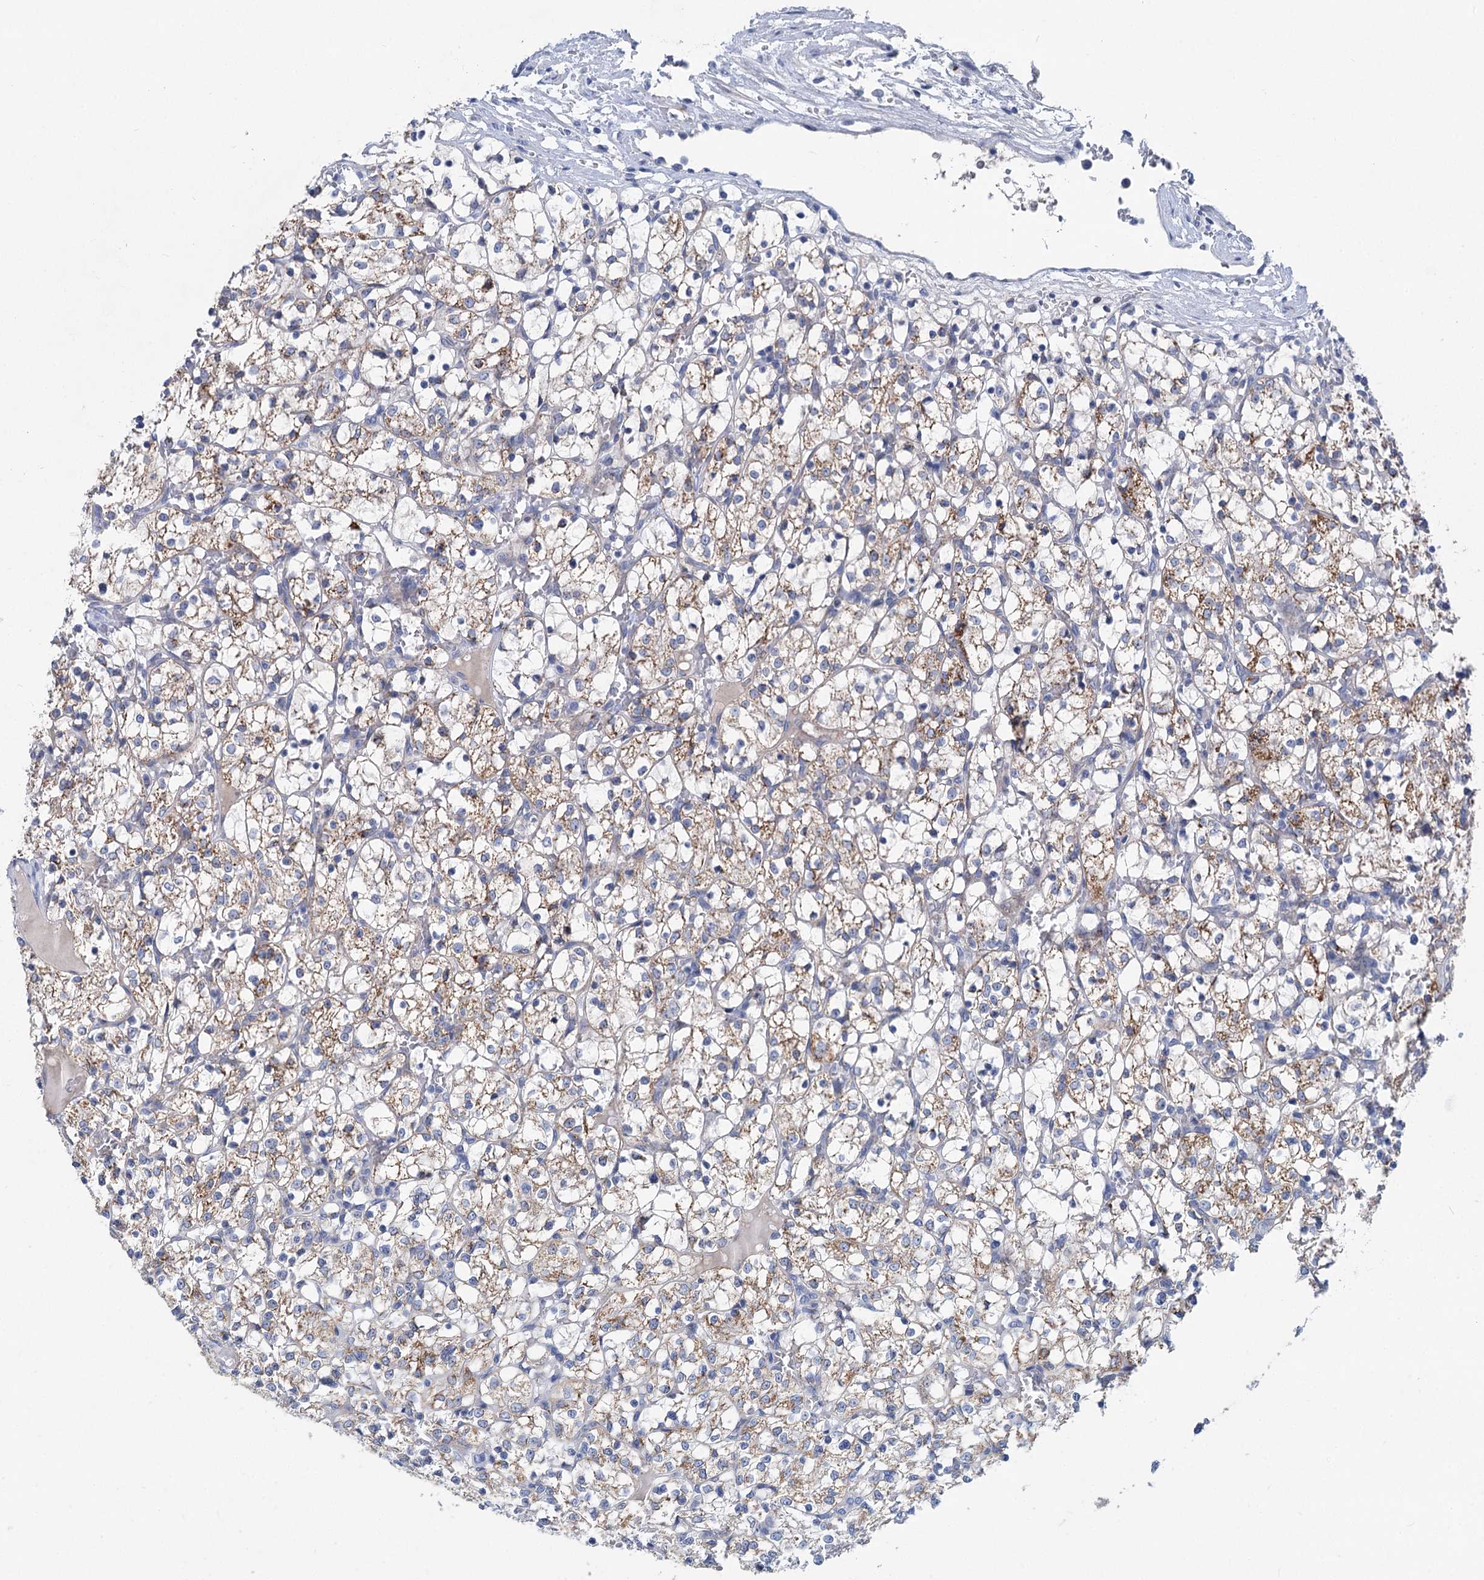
{"staining": {"intensity": "moderate", "quantity": "25%-75%", "location": "cytoplasmic/membranous"}, "tissue": "renal cancer", "cell_type": "Tumor cells", "image_type": "cancer", "snomed": [{"axis": "morphology", "description": "Adenocarcinoma, NOS"}, {"axis": "topography", "description": "Kidney"}], "caption": "Approximately 25%-75% of tumor cells in human renal adenocarcinoma reveal moderate cytoplasmic/membranous protein staining as visualized by brown immunohistochemical staining.", "gene": "CHDH", "patient": {"sex": "female", "age": 69}}